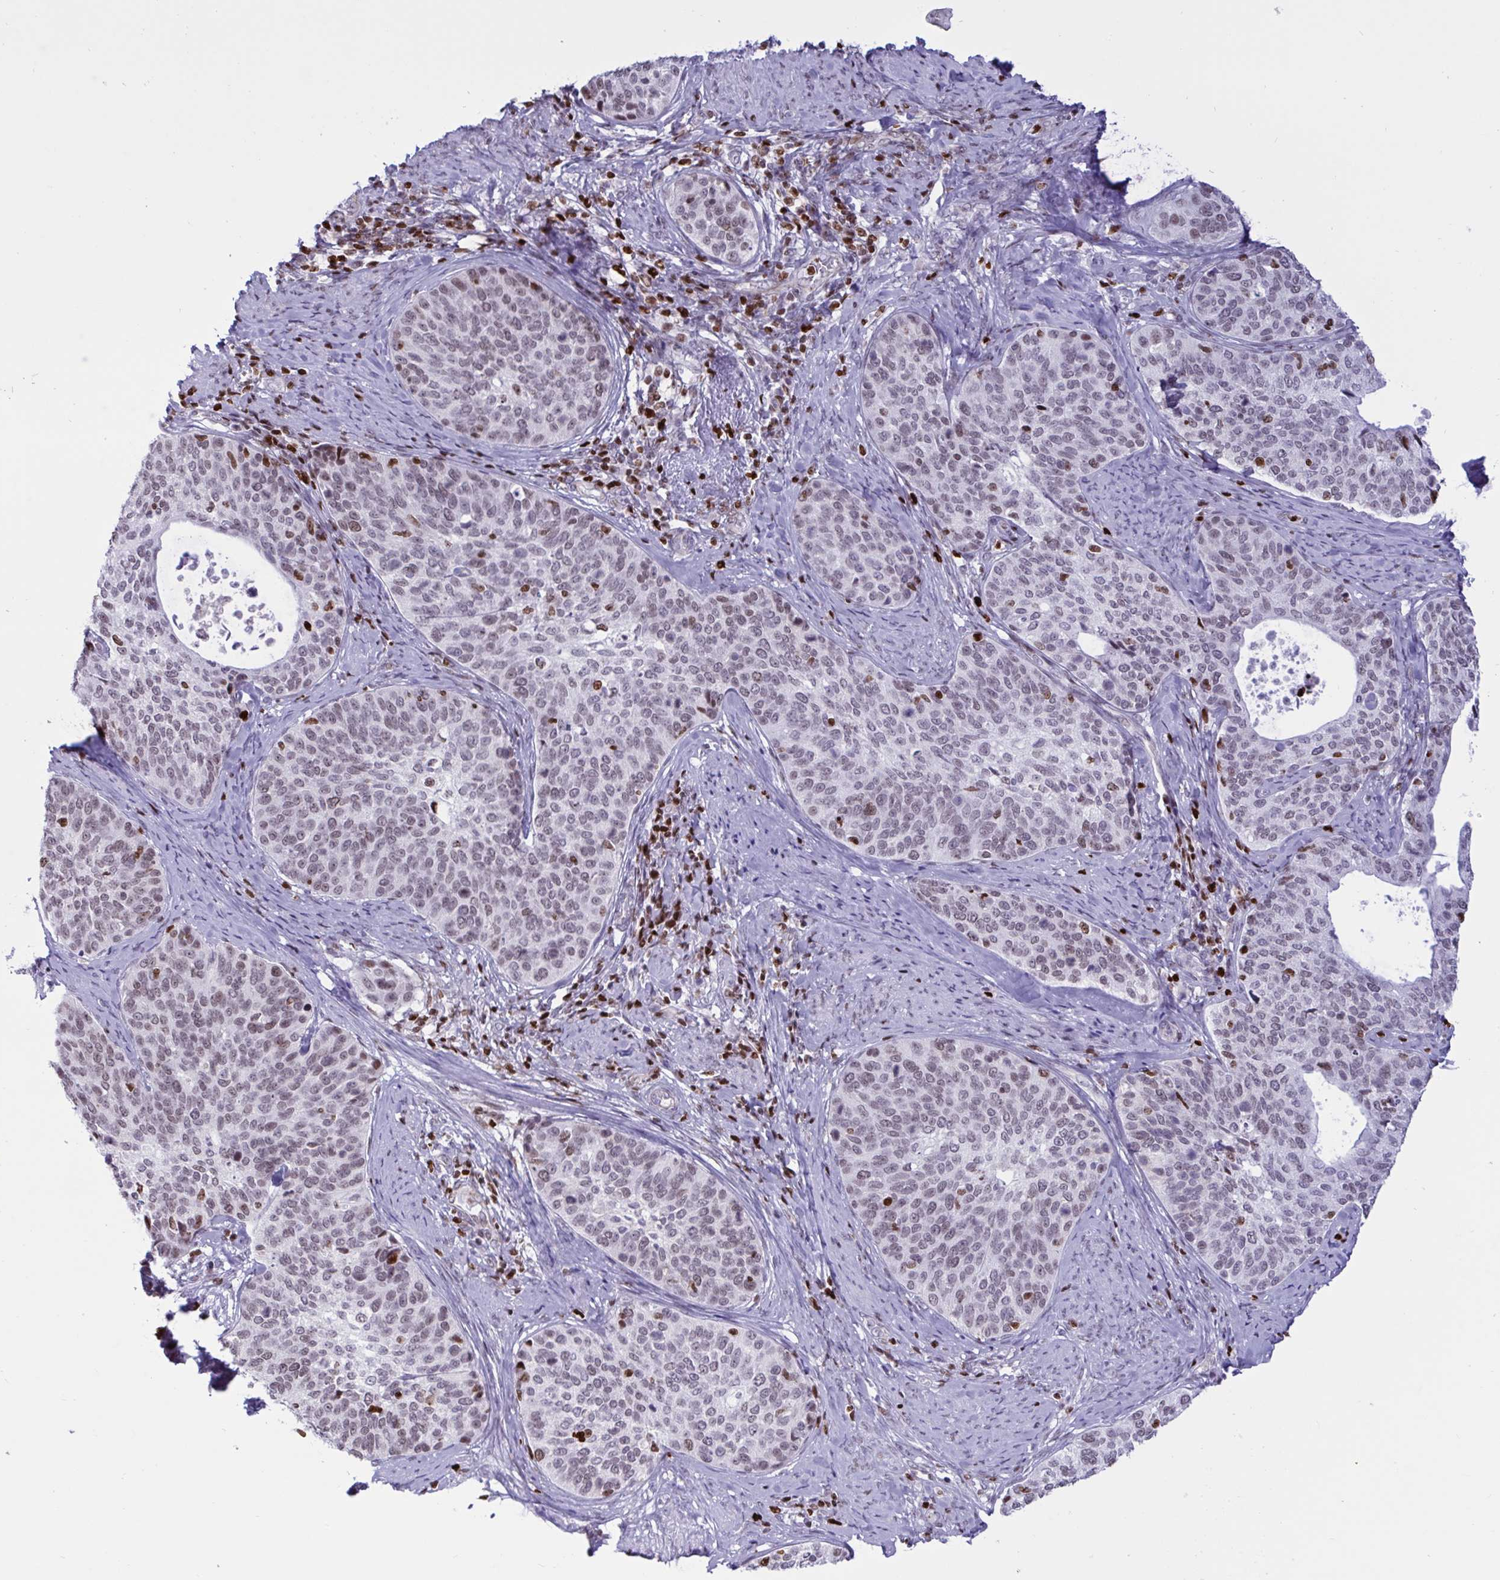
{"staining": {"intensity": "weak", "quantity": "<25%", "location": "nuclear"}, "tissue": "cervical cancer", "cell_type": "Tumor cells", "image_type": "cancer", "snomed": [{"axis": "morphology", "description": "Squamous cell carcinoma, NOS"}, {"axis": "topography", "description": "Cervix"}], "caption": "This is a photomicrograph of IHC staining of cervical squamous cell carcinoma, which shows no staining in tumor cells.", "gene": "HMGB2", "patient": {"sex": "female", "age": 69}}